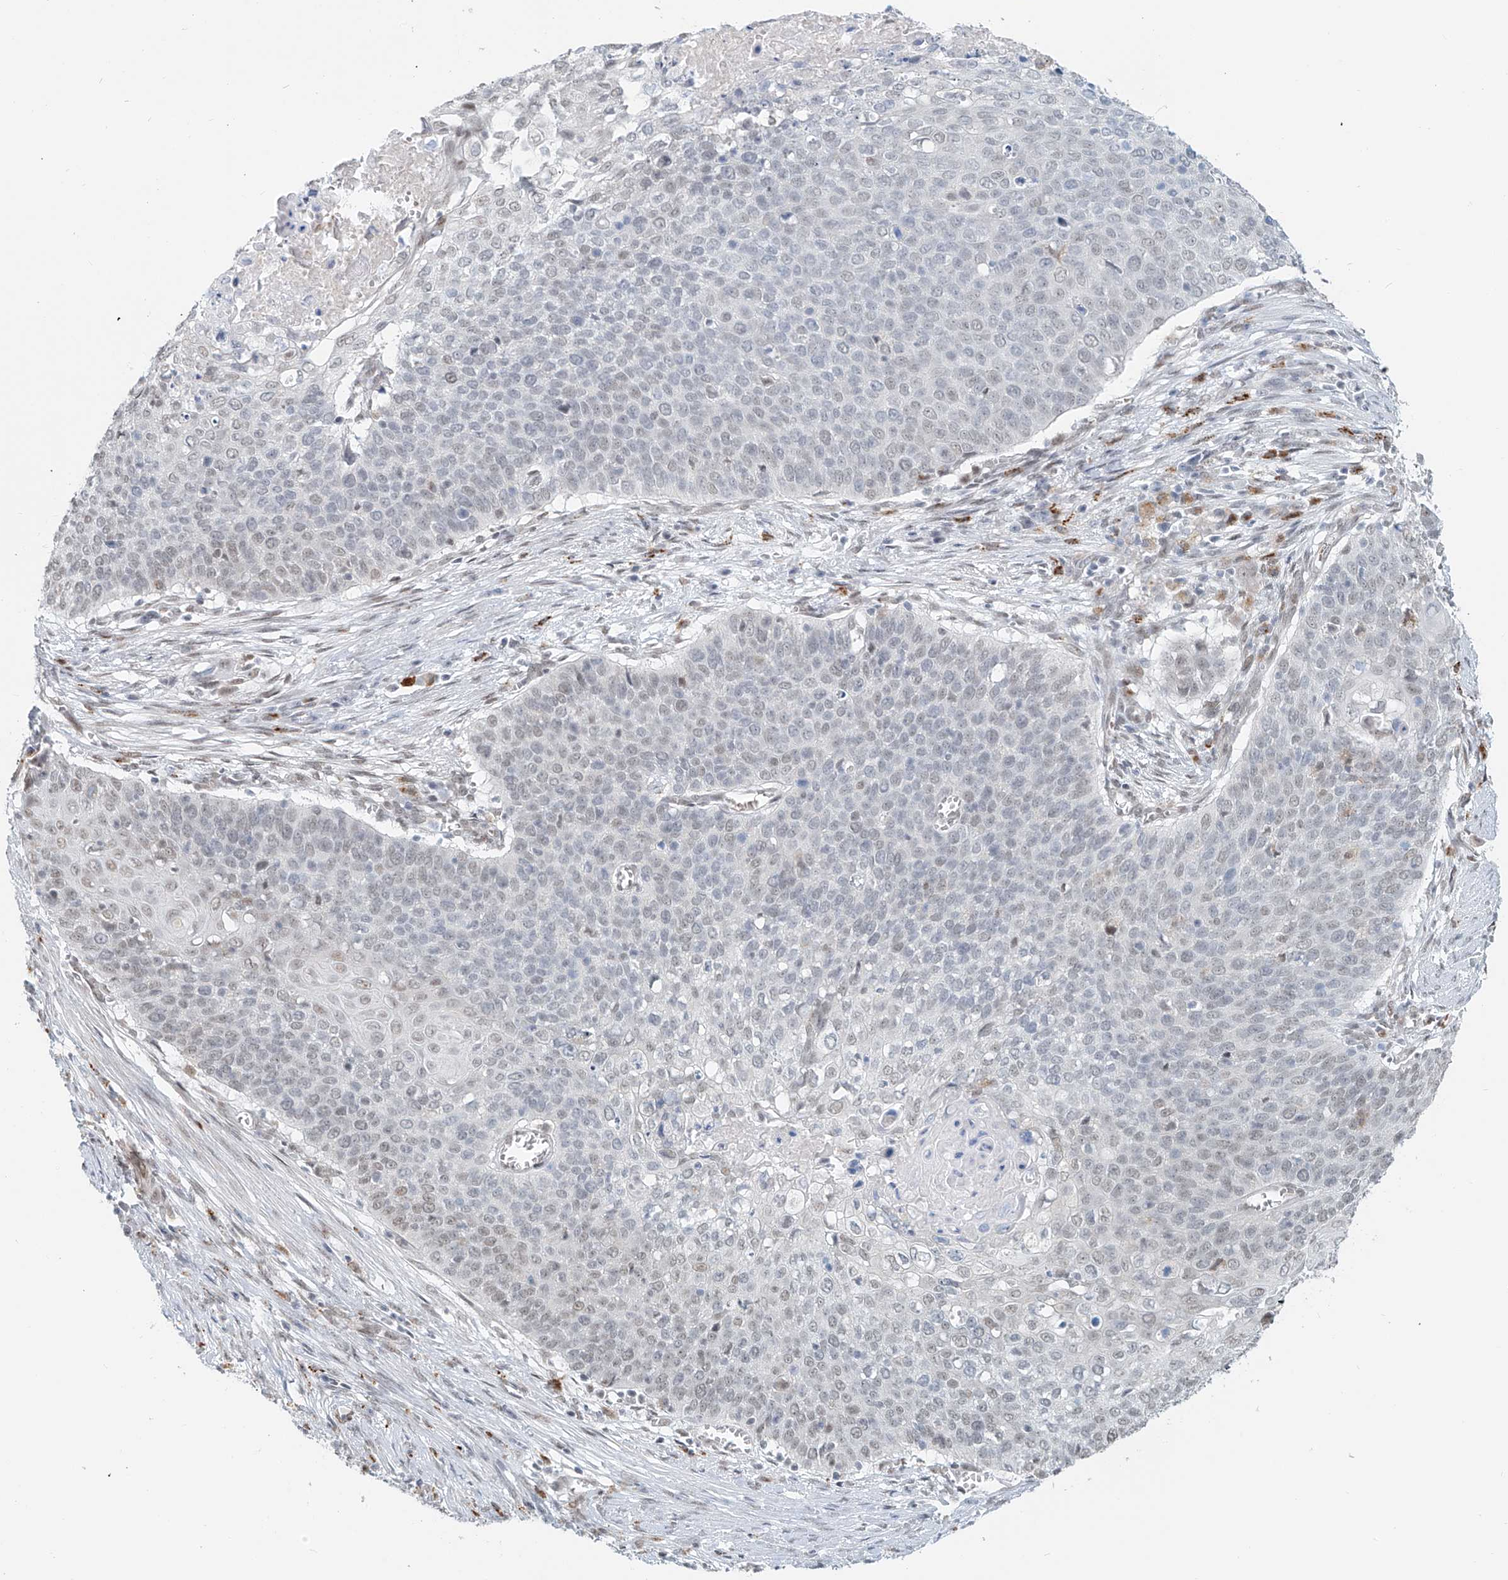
{"staining": {"intensity": "weak", "quantity": "<25%", "location": "nuclear"}, "tissue": "cervical cancer", "cell_type": "Tumor cells", "image_type": "cancer", "snomed": [{"axis": "morphology", "description": "Squamous cell carcinoma, NOS"}, {"axis": "topography", "description": "Cervix"}], "caption": "DAB (3,3'-diaminobenzidine) immunohistochemical staining of human cervical squamous cell carcinoma demonstrates no significant positivity in tumor cells.", "gene": "SASH1", "patient": {"sex": "female", "age": 39}}